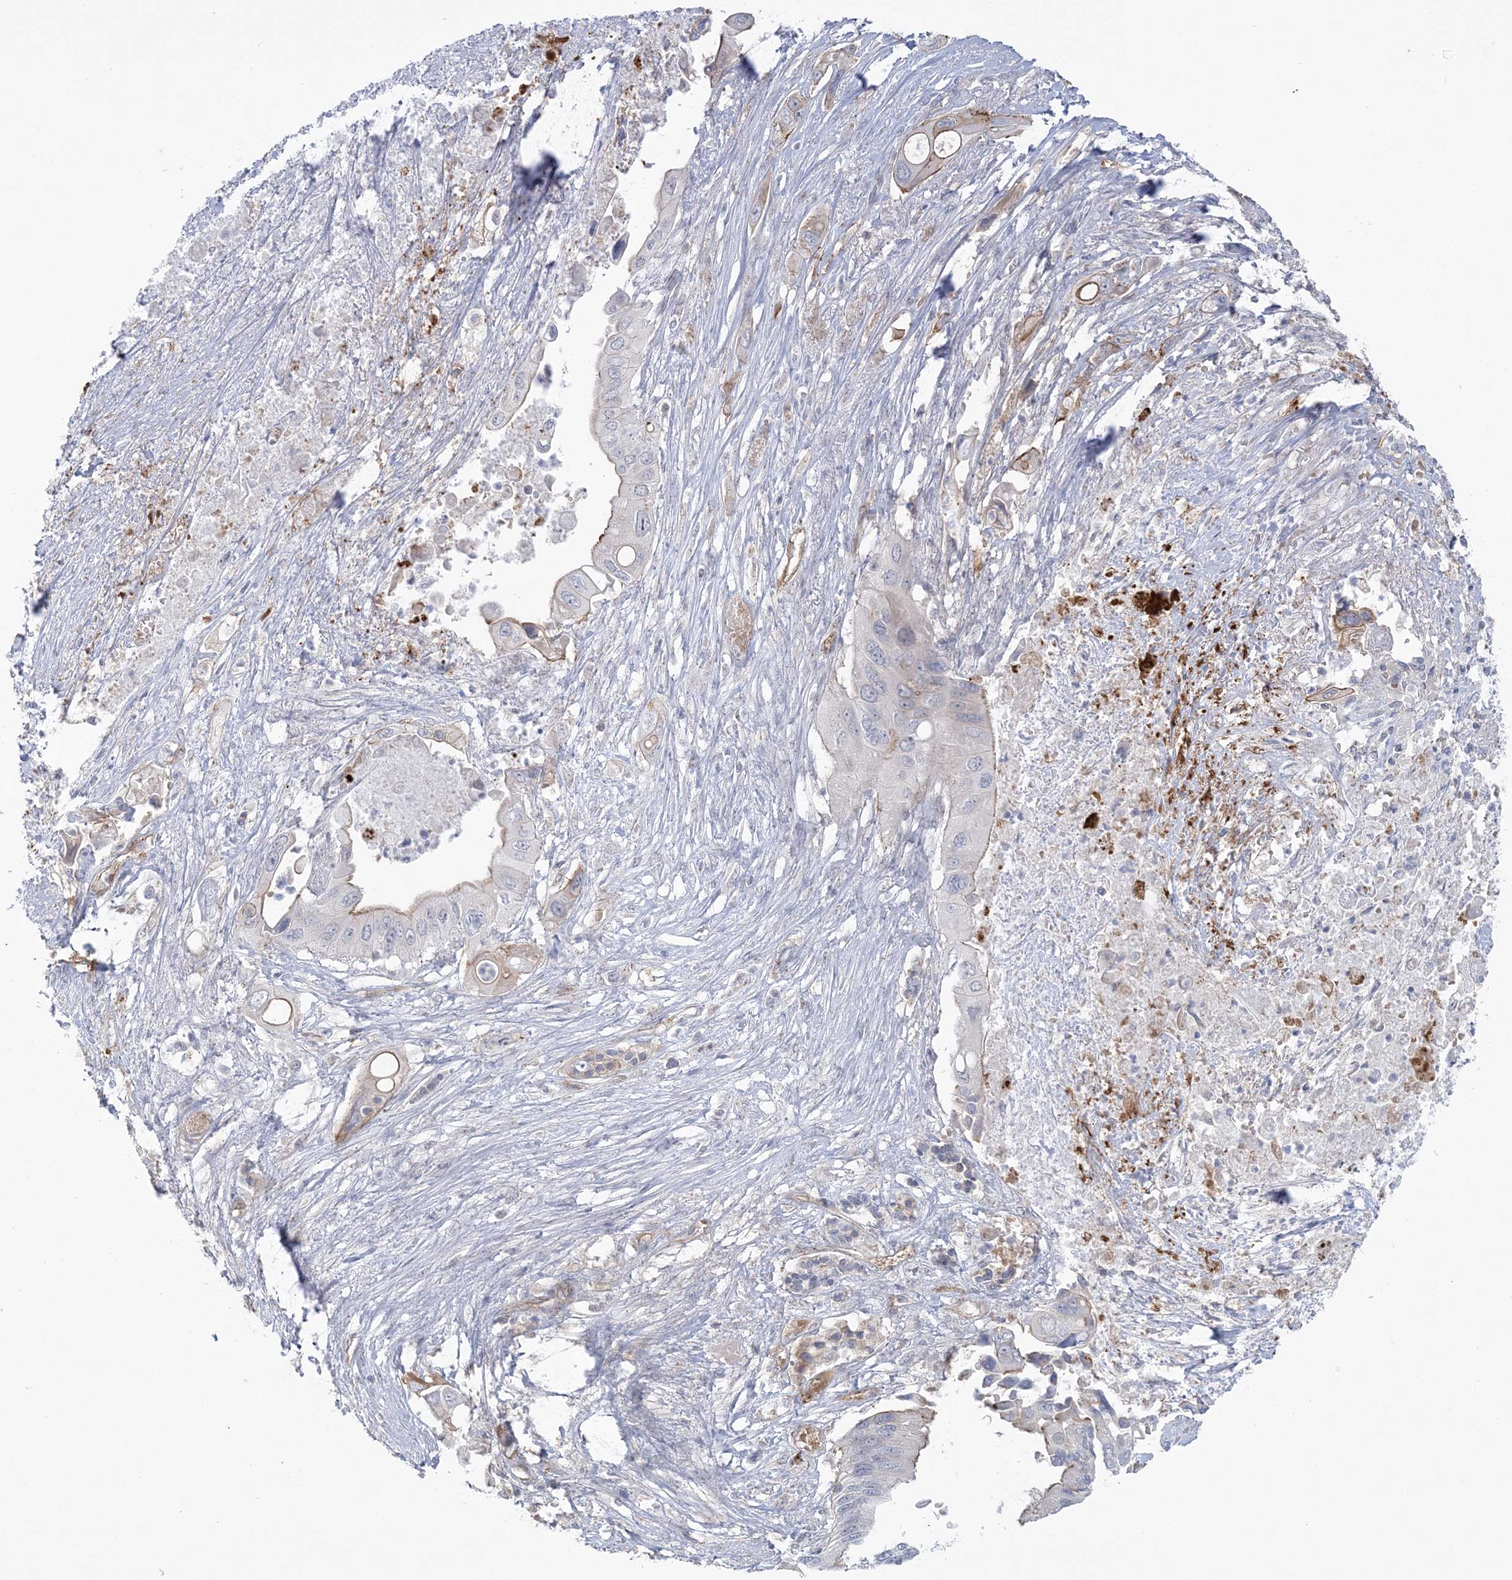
{"staining": {"intensity": "moderate", "quantity": "25%-75%", "location": "cytoplasmic/membranous"}, "tissue": "pancreatic cancer", "cell_type": "Tumor cells", "image_type": "cancer", "snomed": [{"axis": "morphology", "description": "Adenocarcinoma, NOS"}, {"axis": "topography", "description": "Pancreas"}], "caption": "Moderate cytoplasmic/membranous positivity is seen in about 25%-75% of tumor cells in pancreatic cancer.", "gene": "ADAMTS12", "patient": {"sex": "male", "age": 66}}